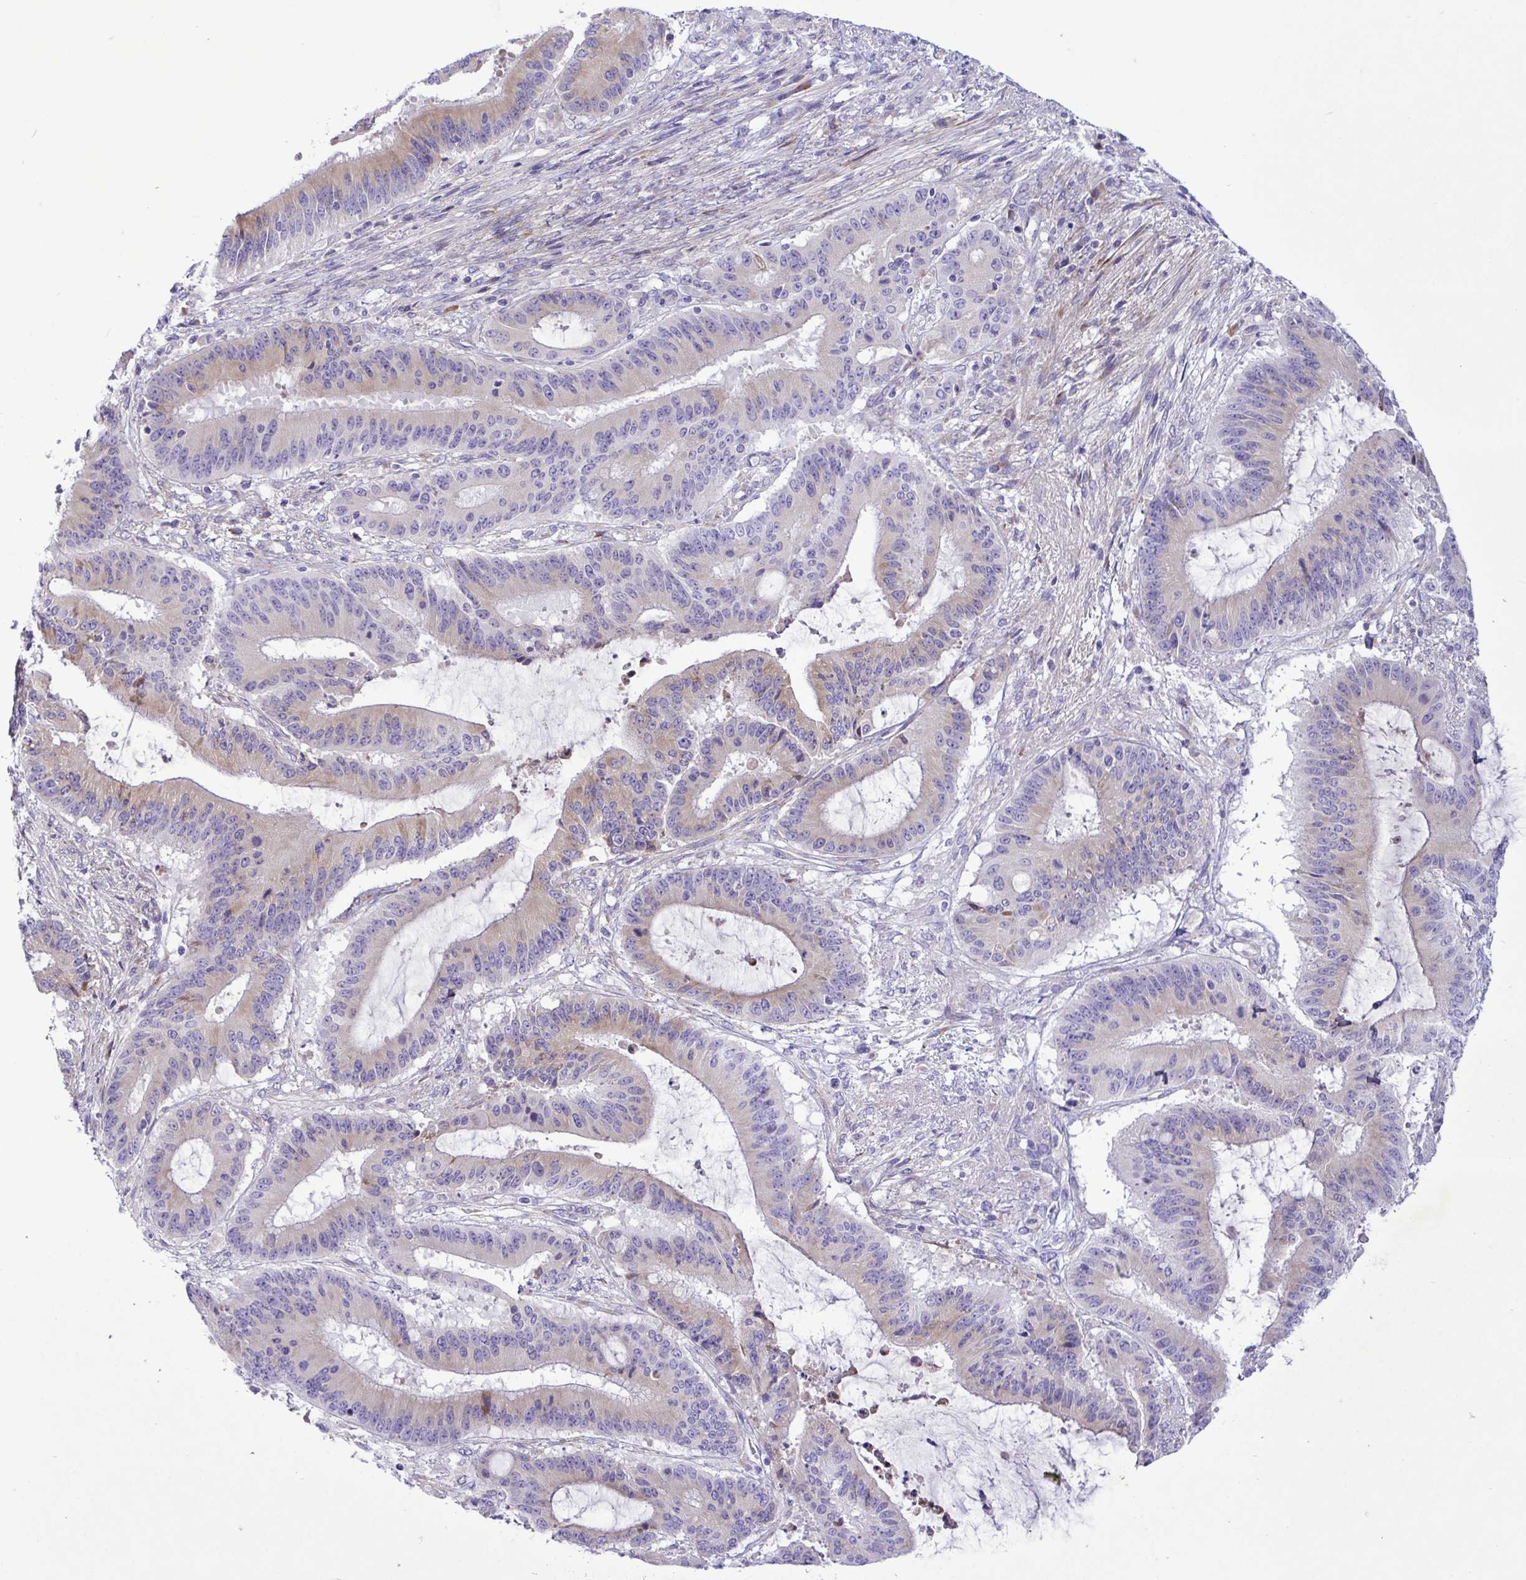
{"staining": {"intensity": "weak", "quantity": "<25%", "location": "cytoplasmic/membranous"}, "tissue": "liver cancer", "cell_type": "Tumor cells", "image_type": "cancer", "snomed": [{"axis": "morphology", "description": "Normal tissue, NOS"}, {"axis": "morphology", "description": "Cholangiocarcinoma"}, {"axis": "topography", "description": "Liver"}, {"axis": "topography", "description": "Peripheral nerve tissue"}], "caption": "Human liver cancer stained for a protein using immunohistochemistry reveals no staining in tumor cells.", "gene": "FAM86B1", "patient": {"sex": "female", "age": 73}}